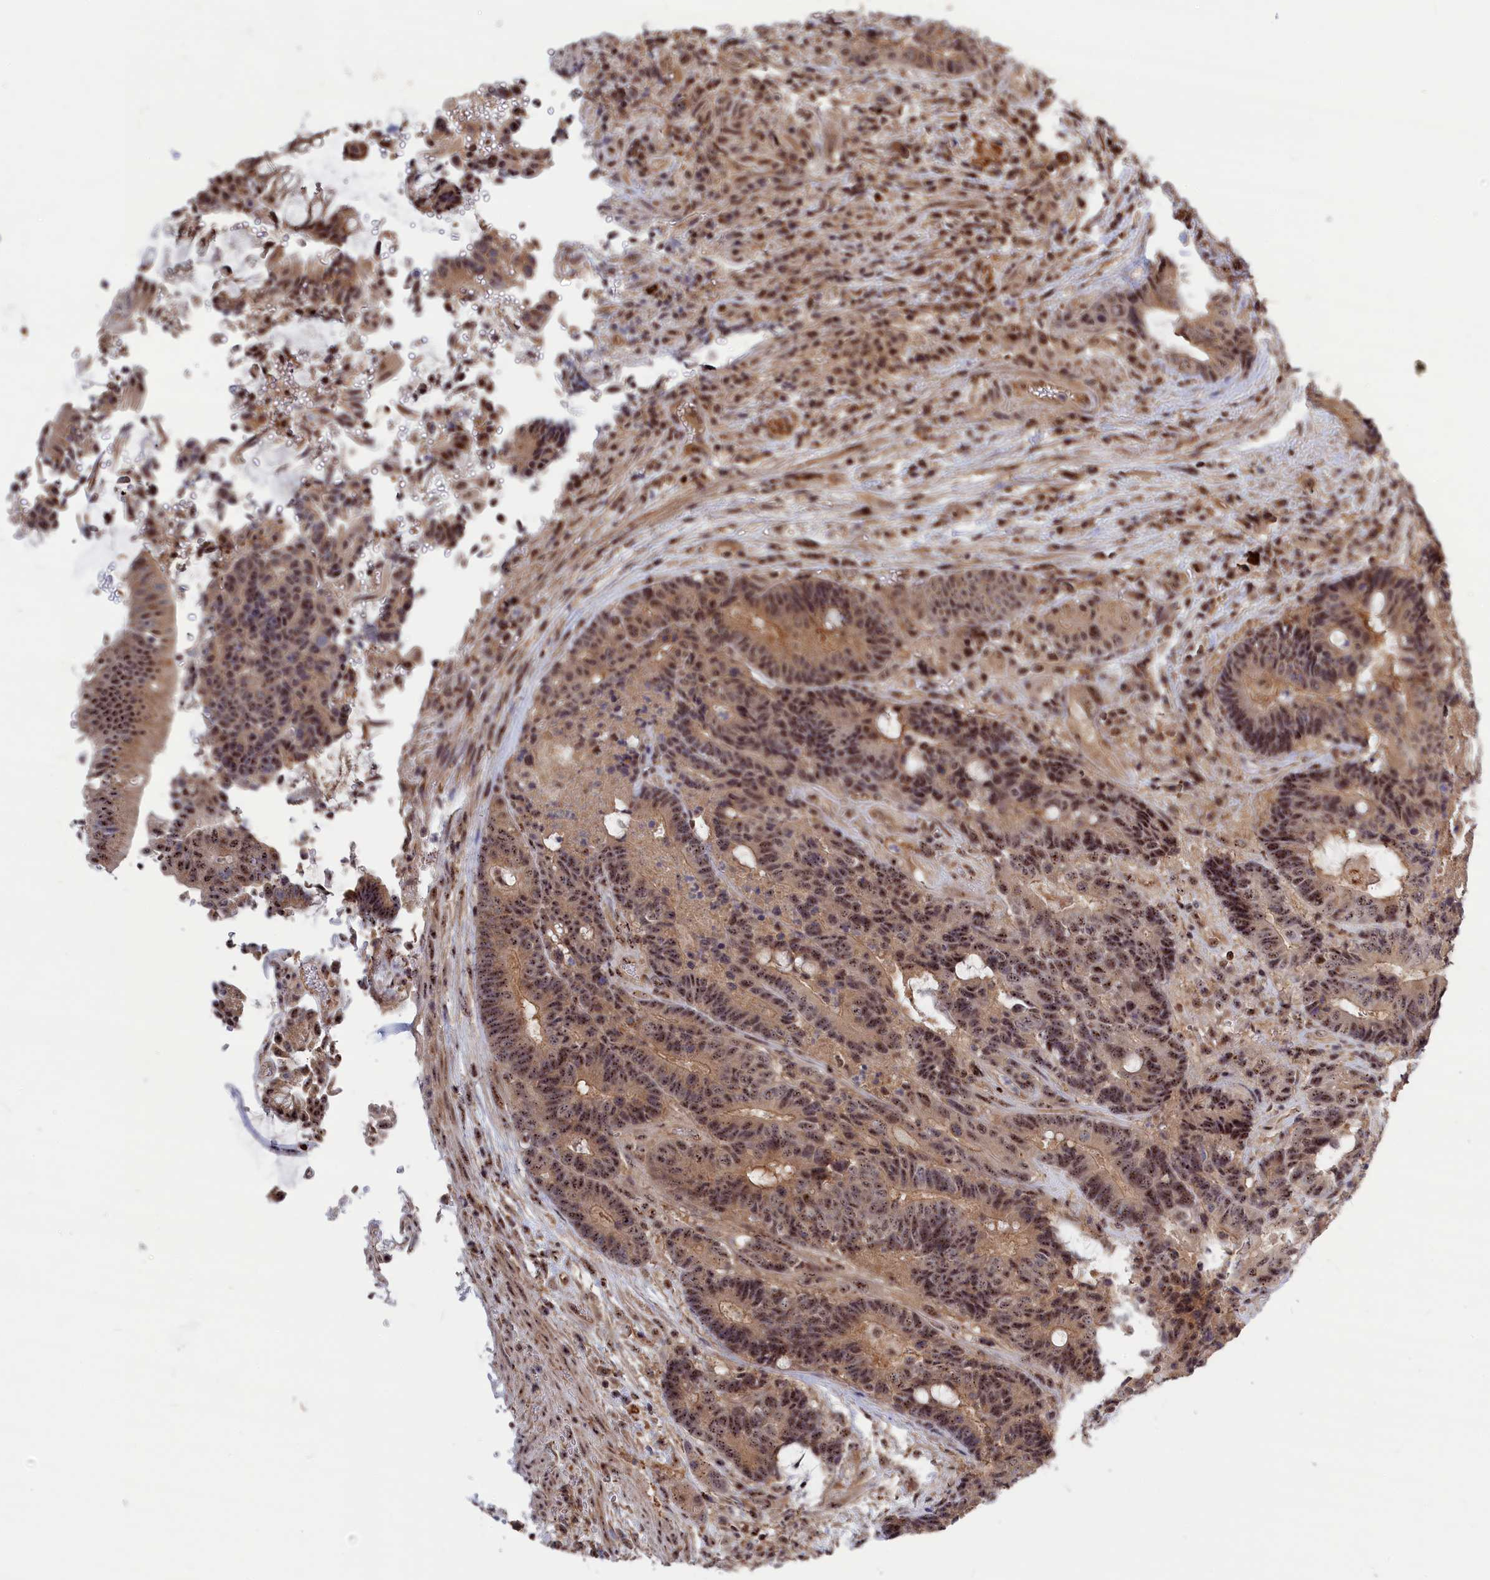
{"staining": {"intensity": "moderate", "quantity": ">75%", "location": "cytoplasmic/membranous,nuclear"}, "tissue": "colorectal cancer", "cell_type": "Tumor cells", "image_type": "cancer", "snomed": [{"axis": "morphology", "description": "Adenocarcinoma, NOS"}, {"axis": "topography", "description": "Rectum"}], "caption": "Immunohistochemistry (DAB) staining of colorectal cancer (adenocarcinoma) exhibits moderate cytoplasmic/membranous and nuclear protein expression in approximately >75% of tumor cells. (DAB IHC with brightfield microscopy, high magnification).", "gene": "TAB1", "patient": {"sex": "male", "age": 69}}